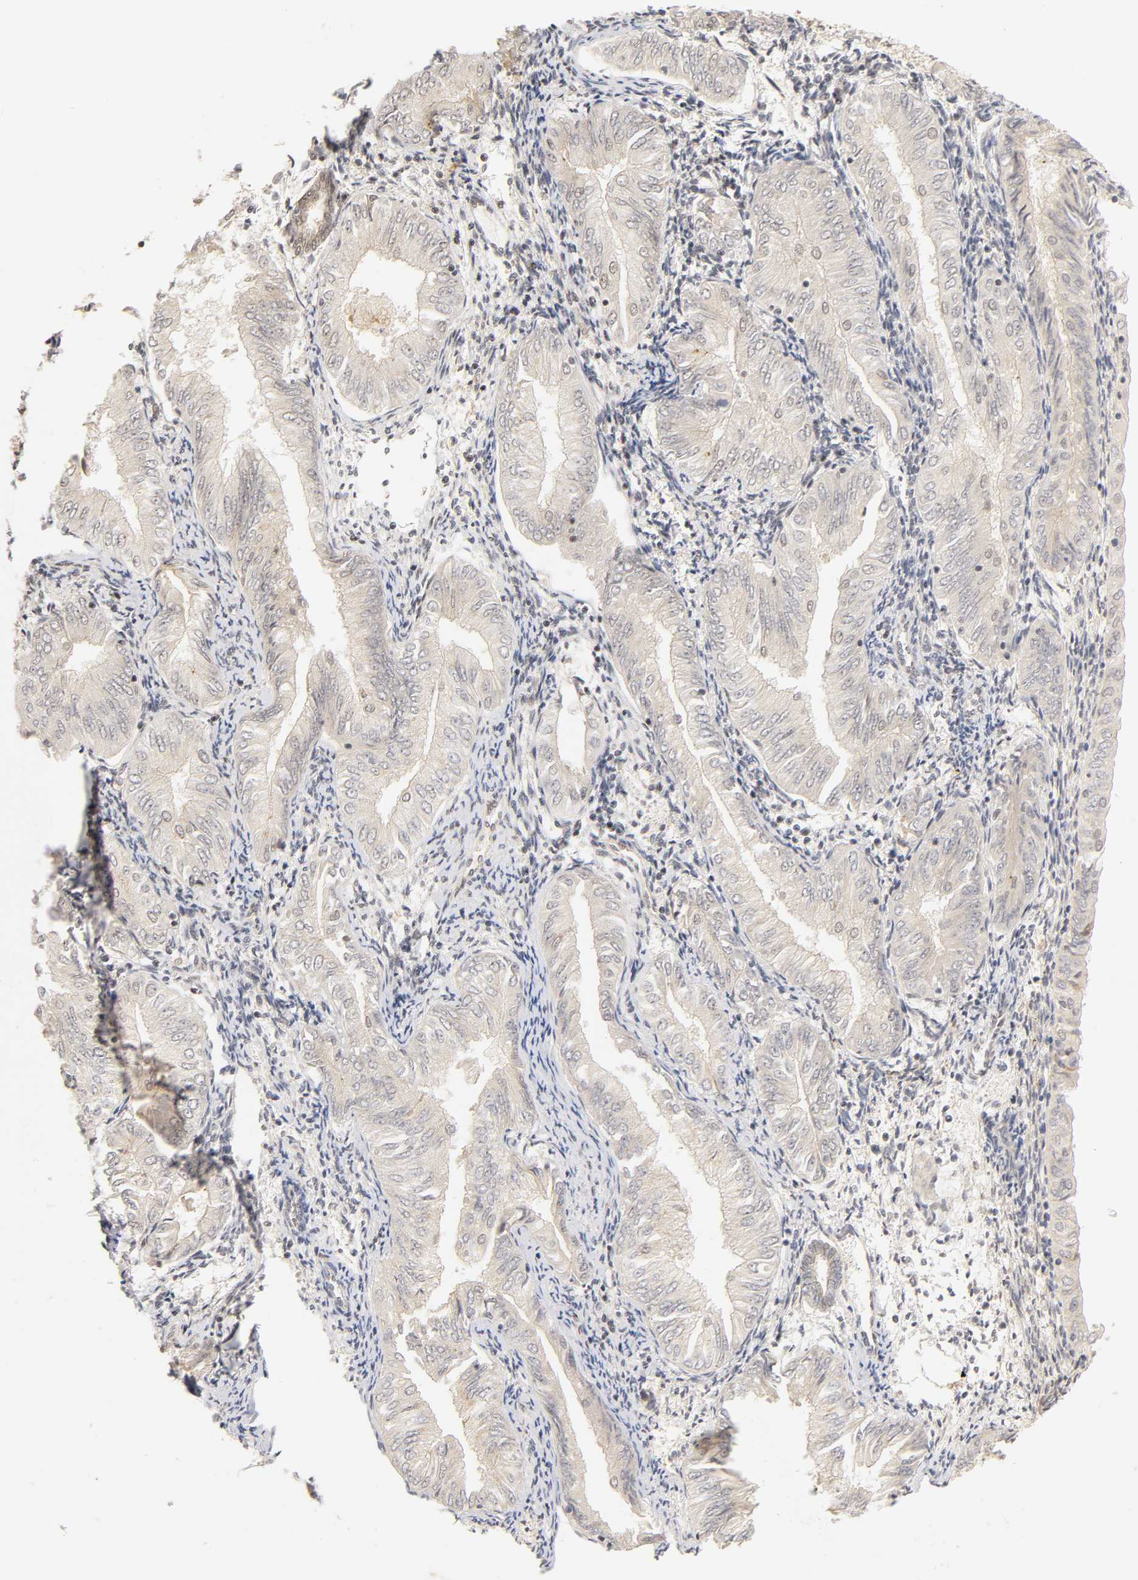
{"staining": {"intensity": "negative", "quantity": "none", "location": "none"}, "tissue": "endometrial cancer", "cell_type": "Tumor cells", "image_type": "cancer", "snomed": [{"axis": "morphology", "description": "Adenocarcinoma, NOS"}, {"axis": "topography", "description": "Endometrium"}], "caption": "An IHC histopathology image of endometrial cancer is shown. There is no staining in tumor cells of endometrial cancer. The staining is performed using DAB brown chromogen with nuclei counter-stained in using hematoxylin.", "gene": "TAF10", "patient": {"sex": "female", "age": 53}}